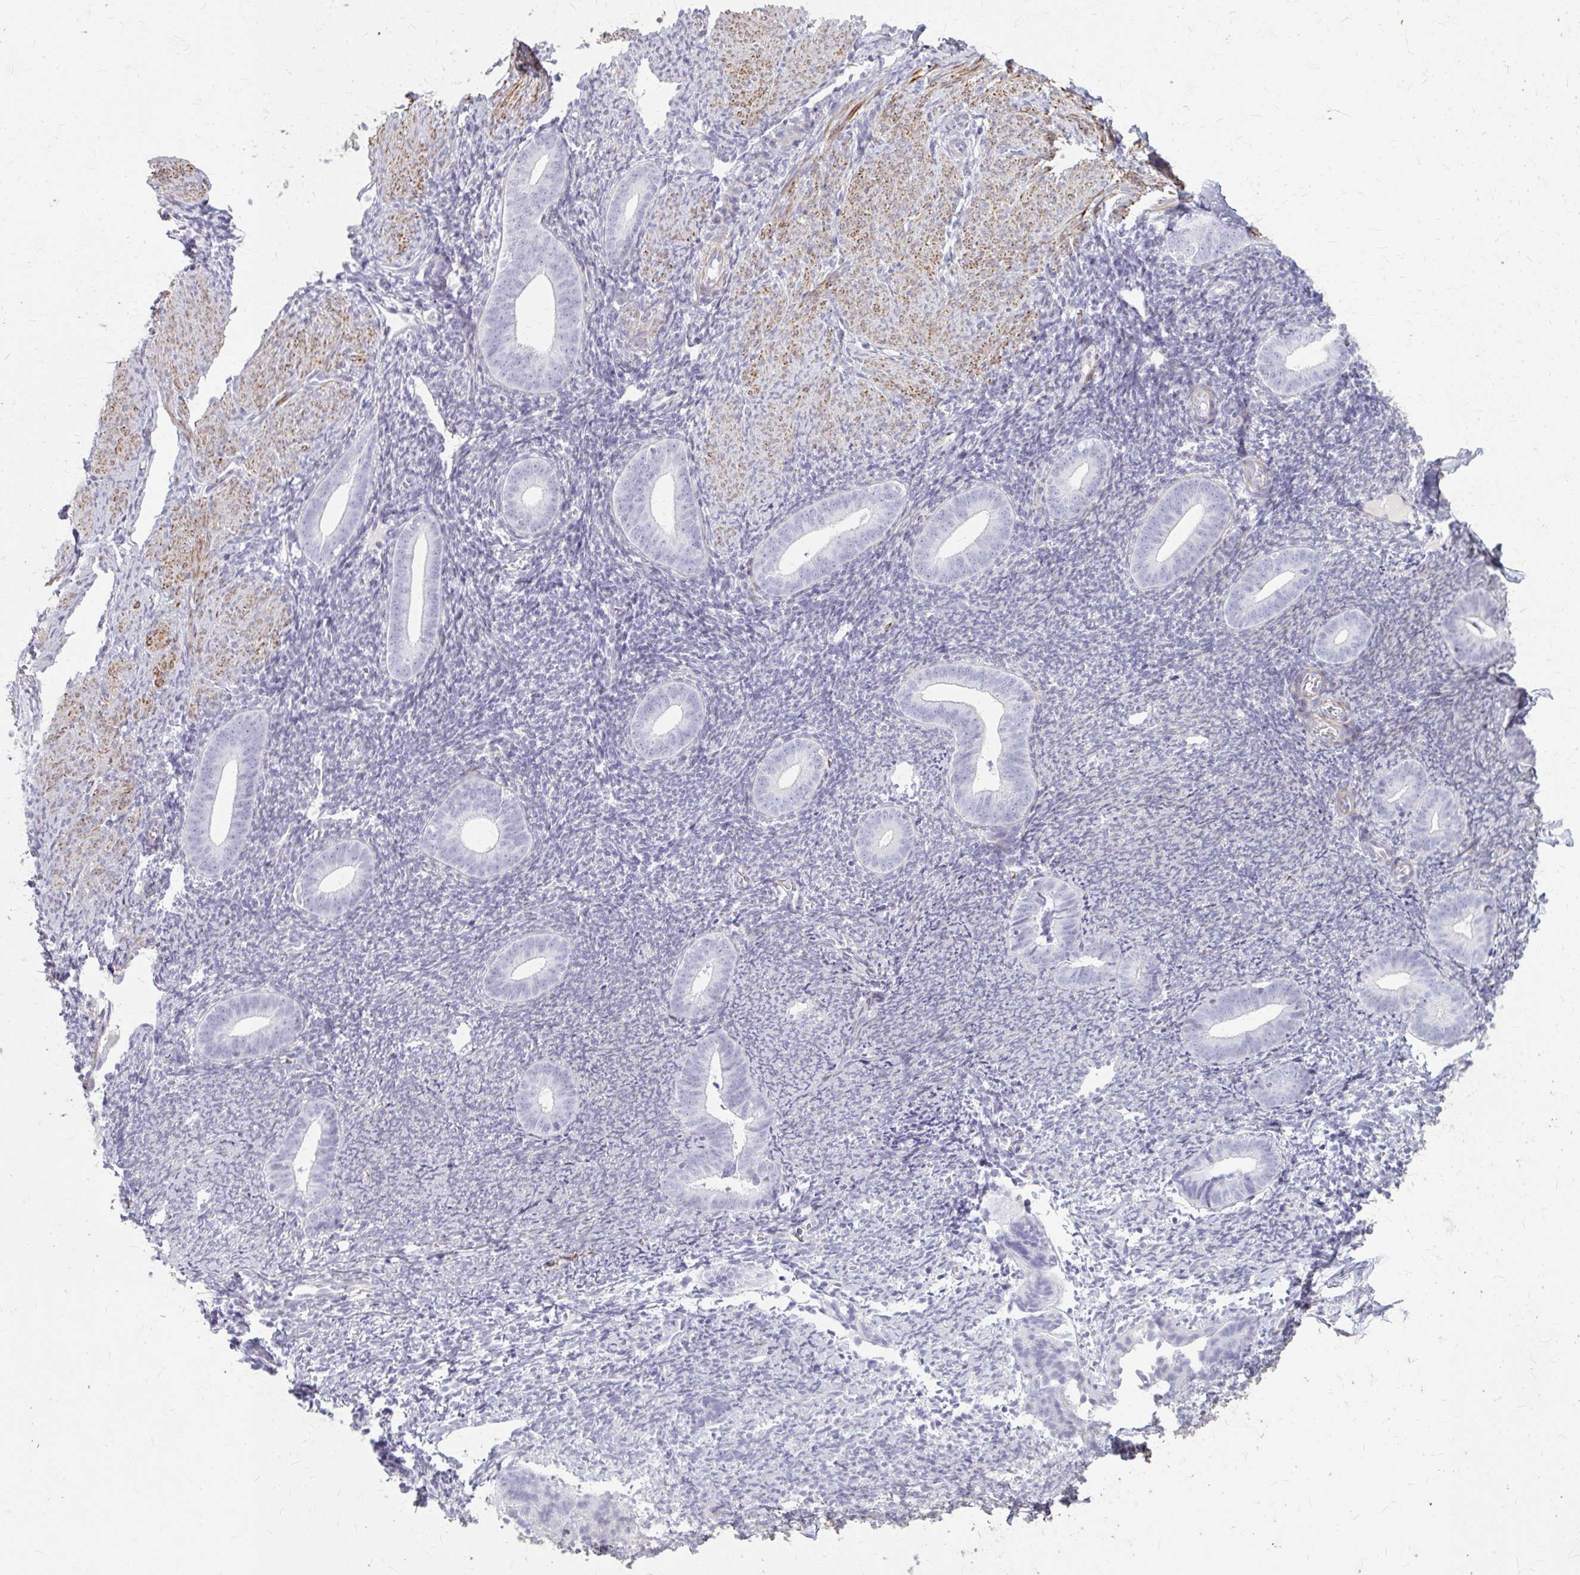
{"staining": {"intensity": "negative", "quantity": "none", "location": "none"}, "tissue": "endometrium", "cell_type": "Cells in endometrial stroma", "image_type": "normal", "snomed": [{"axis": "morphology", "description": "Normal tissue, NOS"}, {"axis": "topography", "description": "Endometrium"}], "caption": "Immunohistochemical staining of benign human endometrium shows no significant staining in cells in endometrial stroma. Brightfield microscopy of immunohistochemistry (IHC) stained with DAB (brown) and hematoxylin (blue), captured at high magnification.", "gene": "TENM4", "patient": {"sex": "female", "age": 39}}